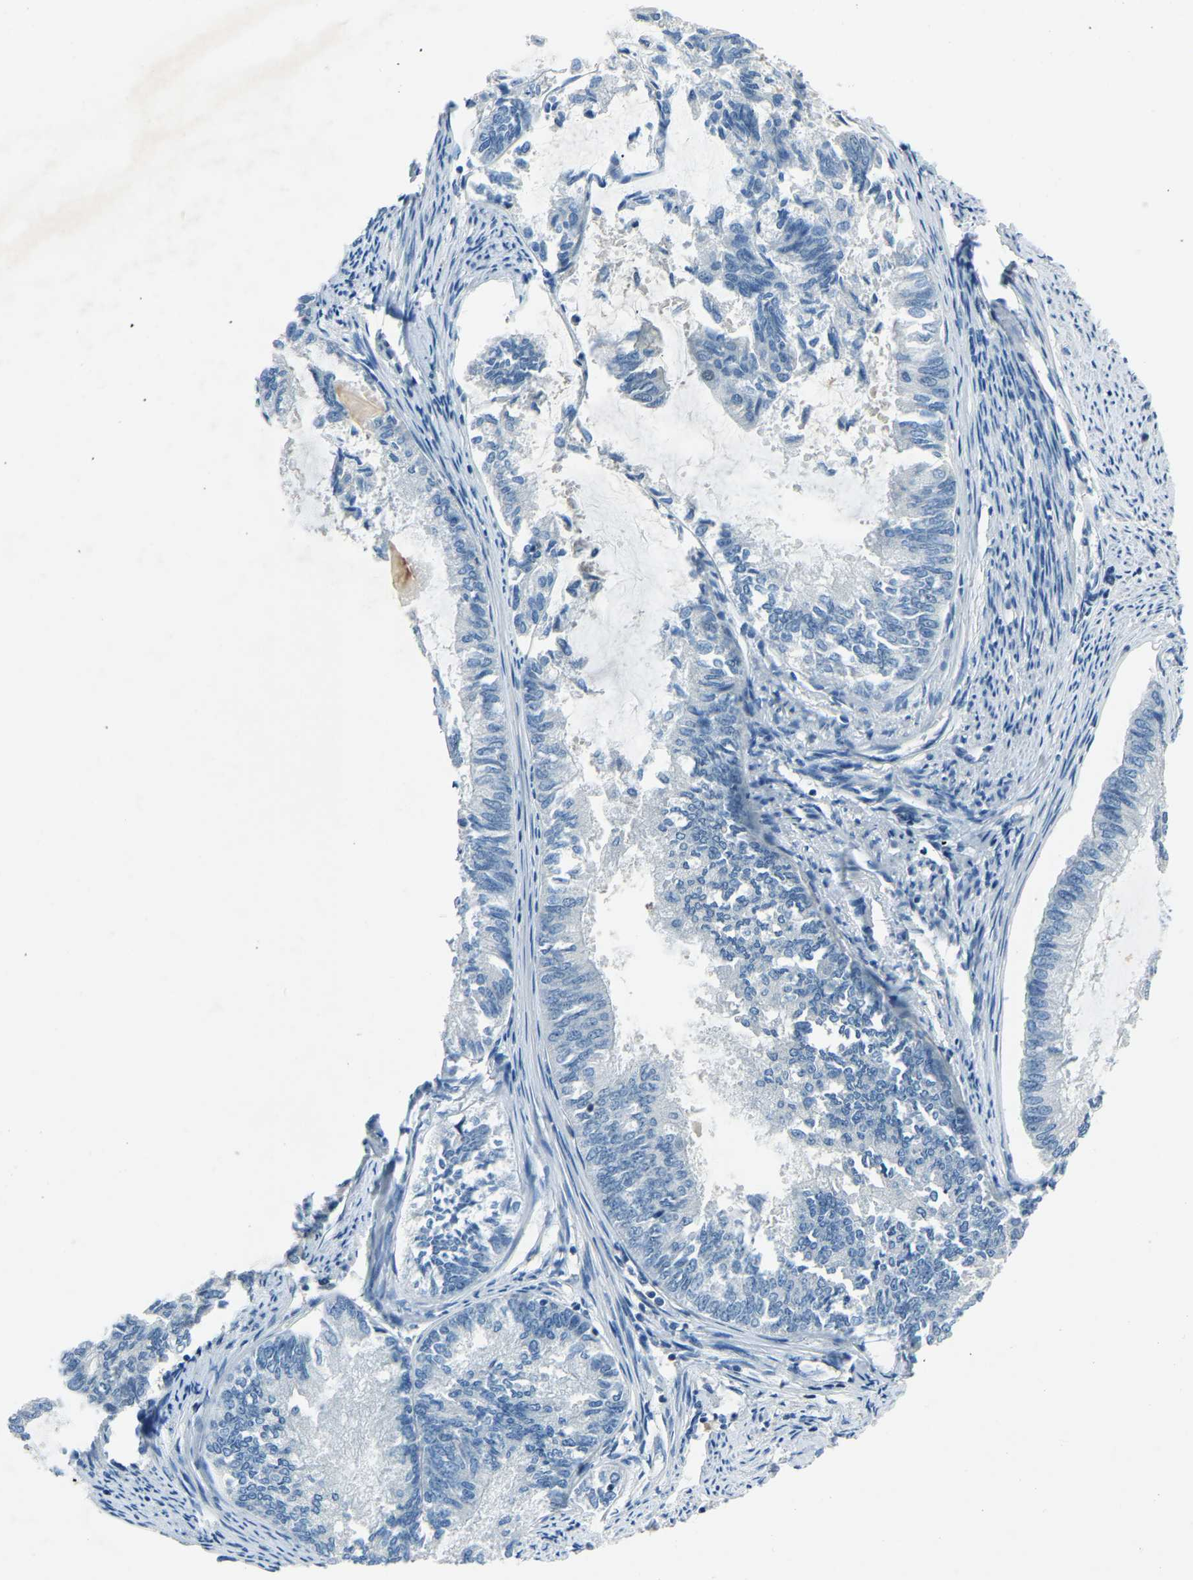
{"staining": {"intensity": "negative", "quantity": "none", "location": "none"}, "tissue": "endometrial cancer", "cell_type": "Tumor cells", "image_type": "cancer", "snomed": [{"axis": "morphology", "description": "Adenocarcinoma, NOS"}, {"axis": "topography", "description": "Endometrium"}], "caption": "Endometrial cancer stained for a protein using IHC demonstrates no staining tumor cells.", "gene": "XIRP1", "patient": {"sex": "female", "age": 86}}